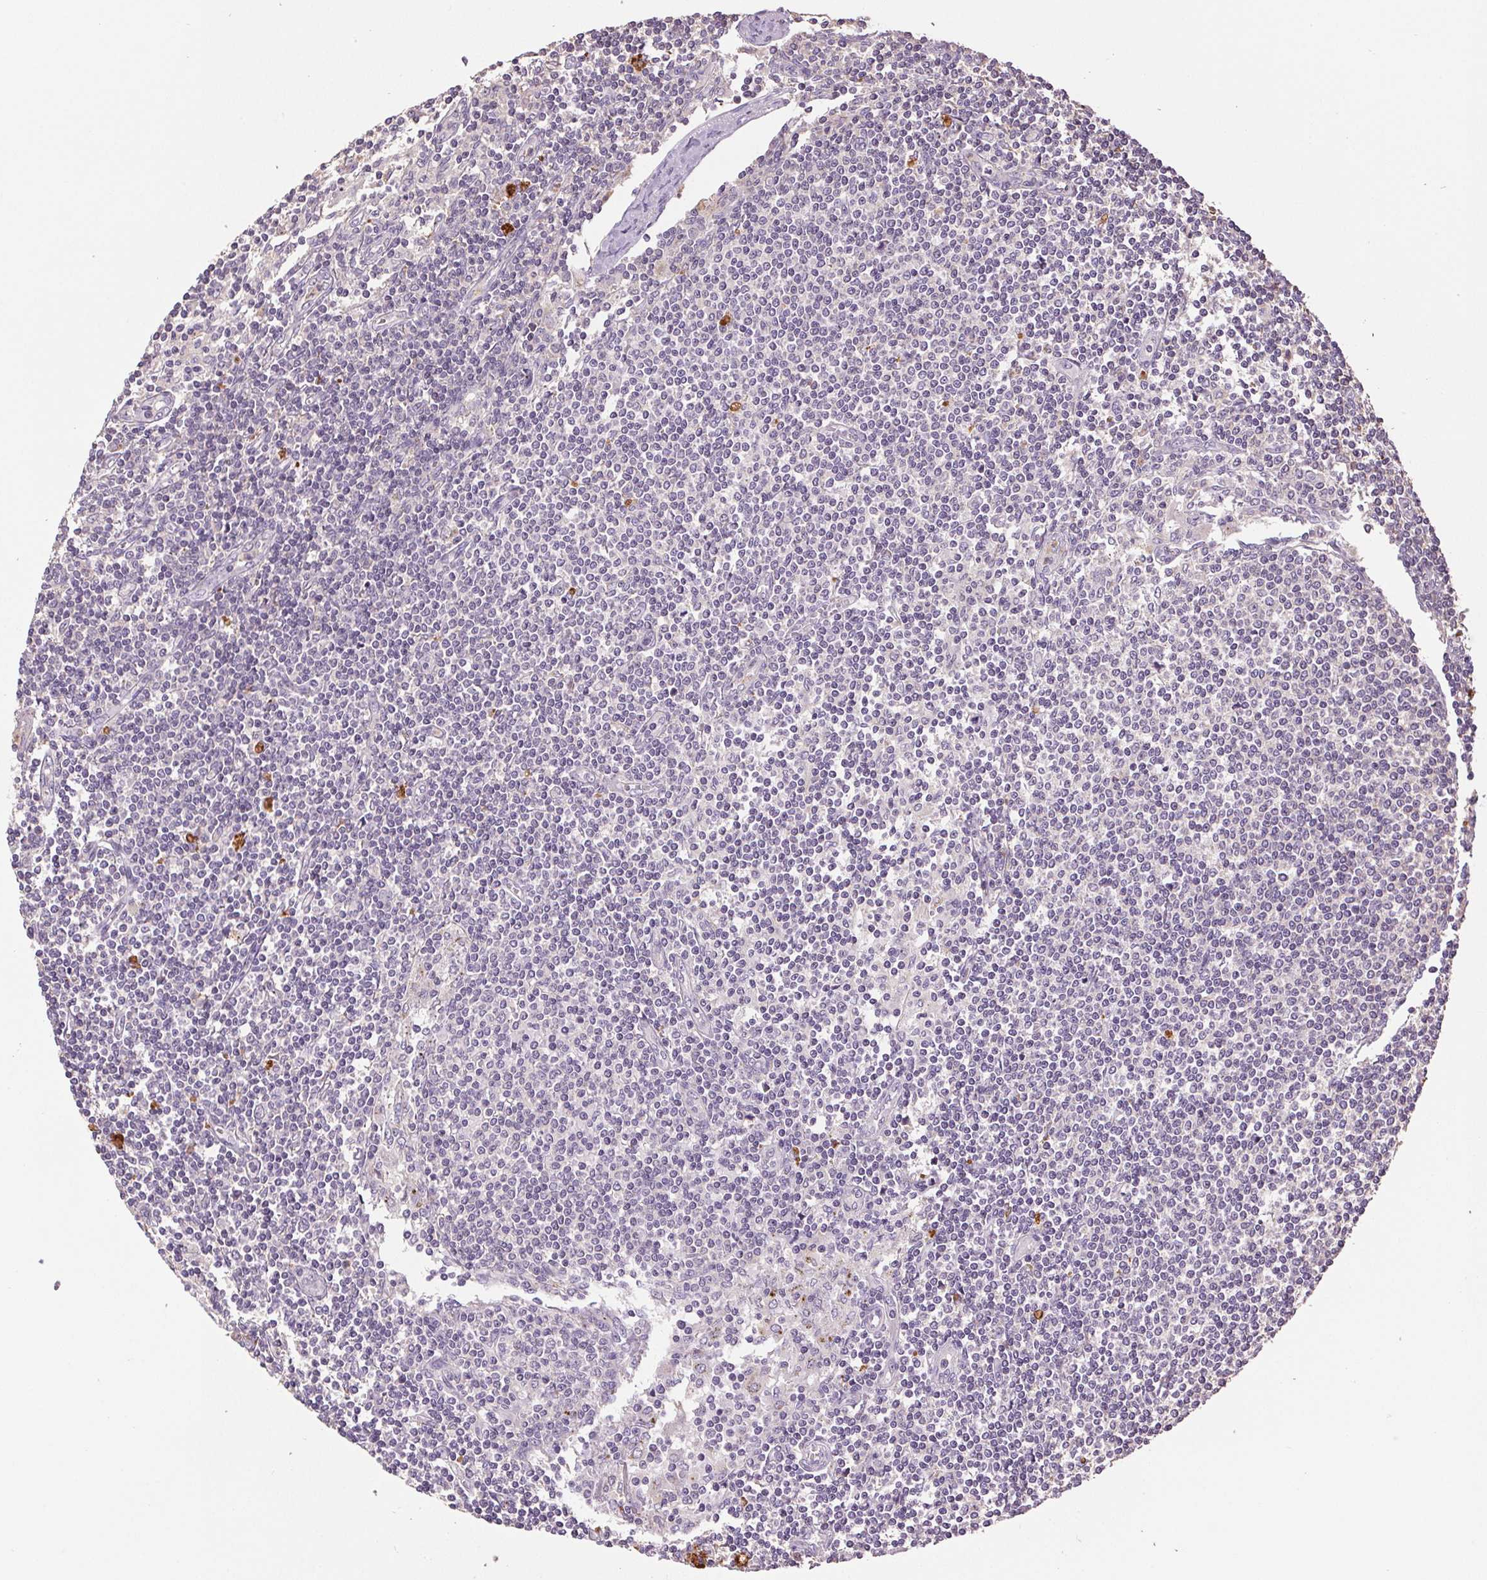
{"staining": {"intensity": "negative", "quantity": "none", "location": "none"}, "tissue": "lymph node", "cell_type": "Germinal center cells", "image_type": "normal", "snomed": [{"axis": "morphology", "description": "Normal tissue, NOS"}, {"axis": "topography", "description": "Lymph node"}], "caption": "DAB immunohistochemical staining of normal lymph node displays no significant positivity in germinal center cells.", "gene": "TMEM253", "patient": {"sex": "female", "age": 69}}